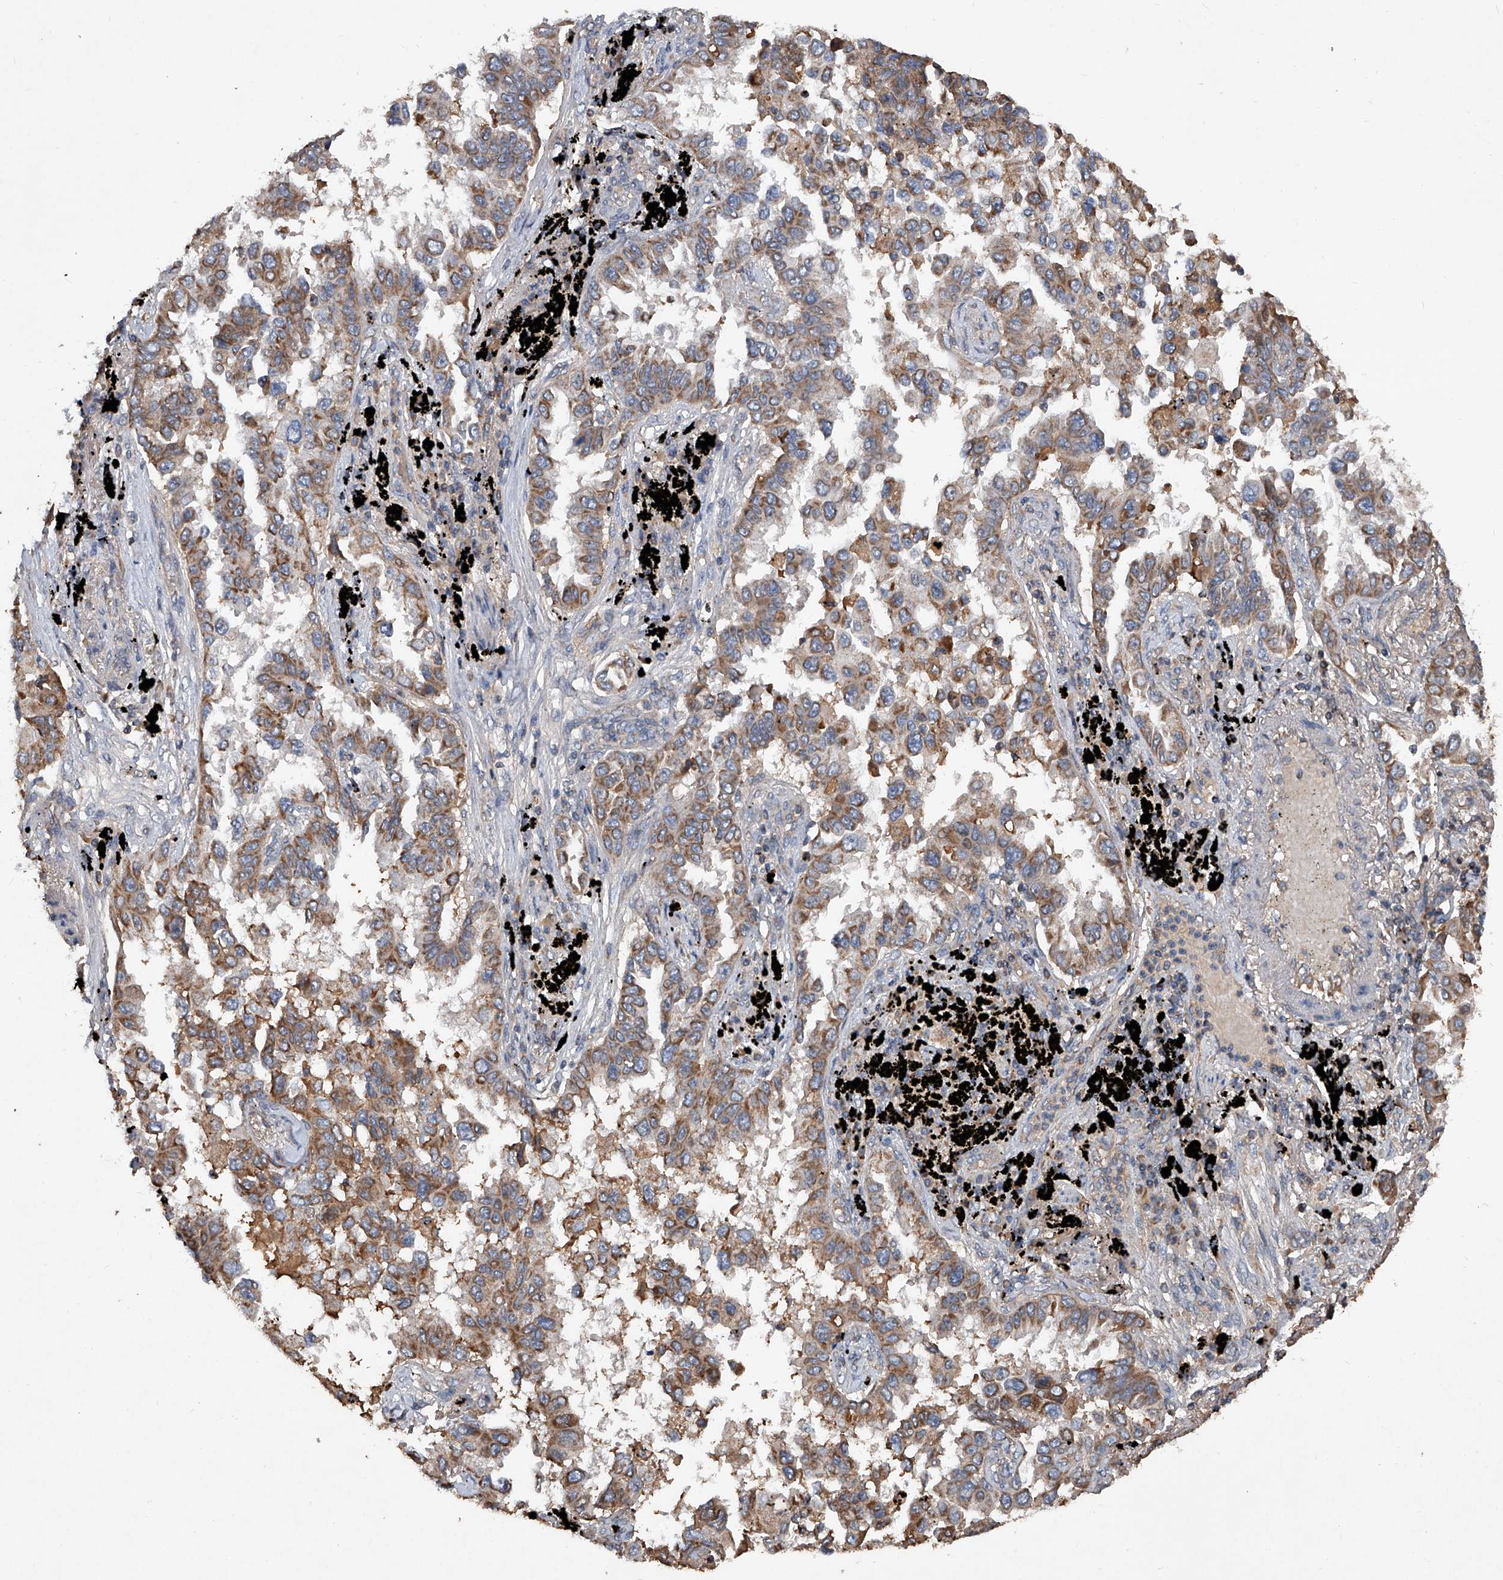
{"staining": {"intensity": "moderate", "quantity": ">75%", "location": "cytoplasmic/membranous"}, "tissue": "lung cancer", "cell_type": "Tumor cells", "image_type": "cancer", "snomed": [{"axis": "morphology", "description": "Adenocarcinoma, NOS"}, {"axis": "topography", "description": "Lung"}], "caption": "Protein expression analysis of adenocarcinoma (lung) demonstrates moderate cytoplasmic/membranous staining in approximately >75% of tumor cells.", "gene": "SDHA", "patient": {"sex": "female", "age": 67}}